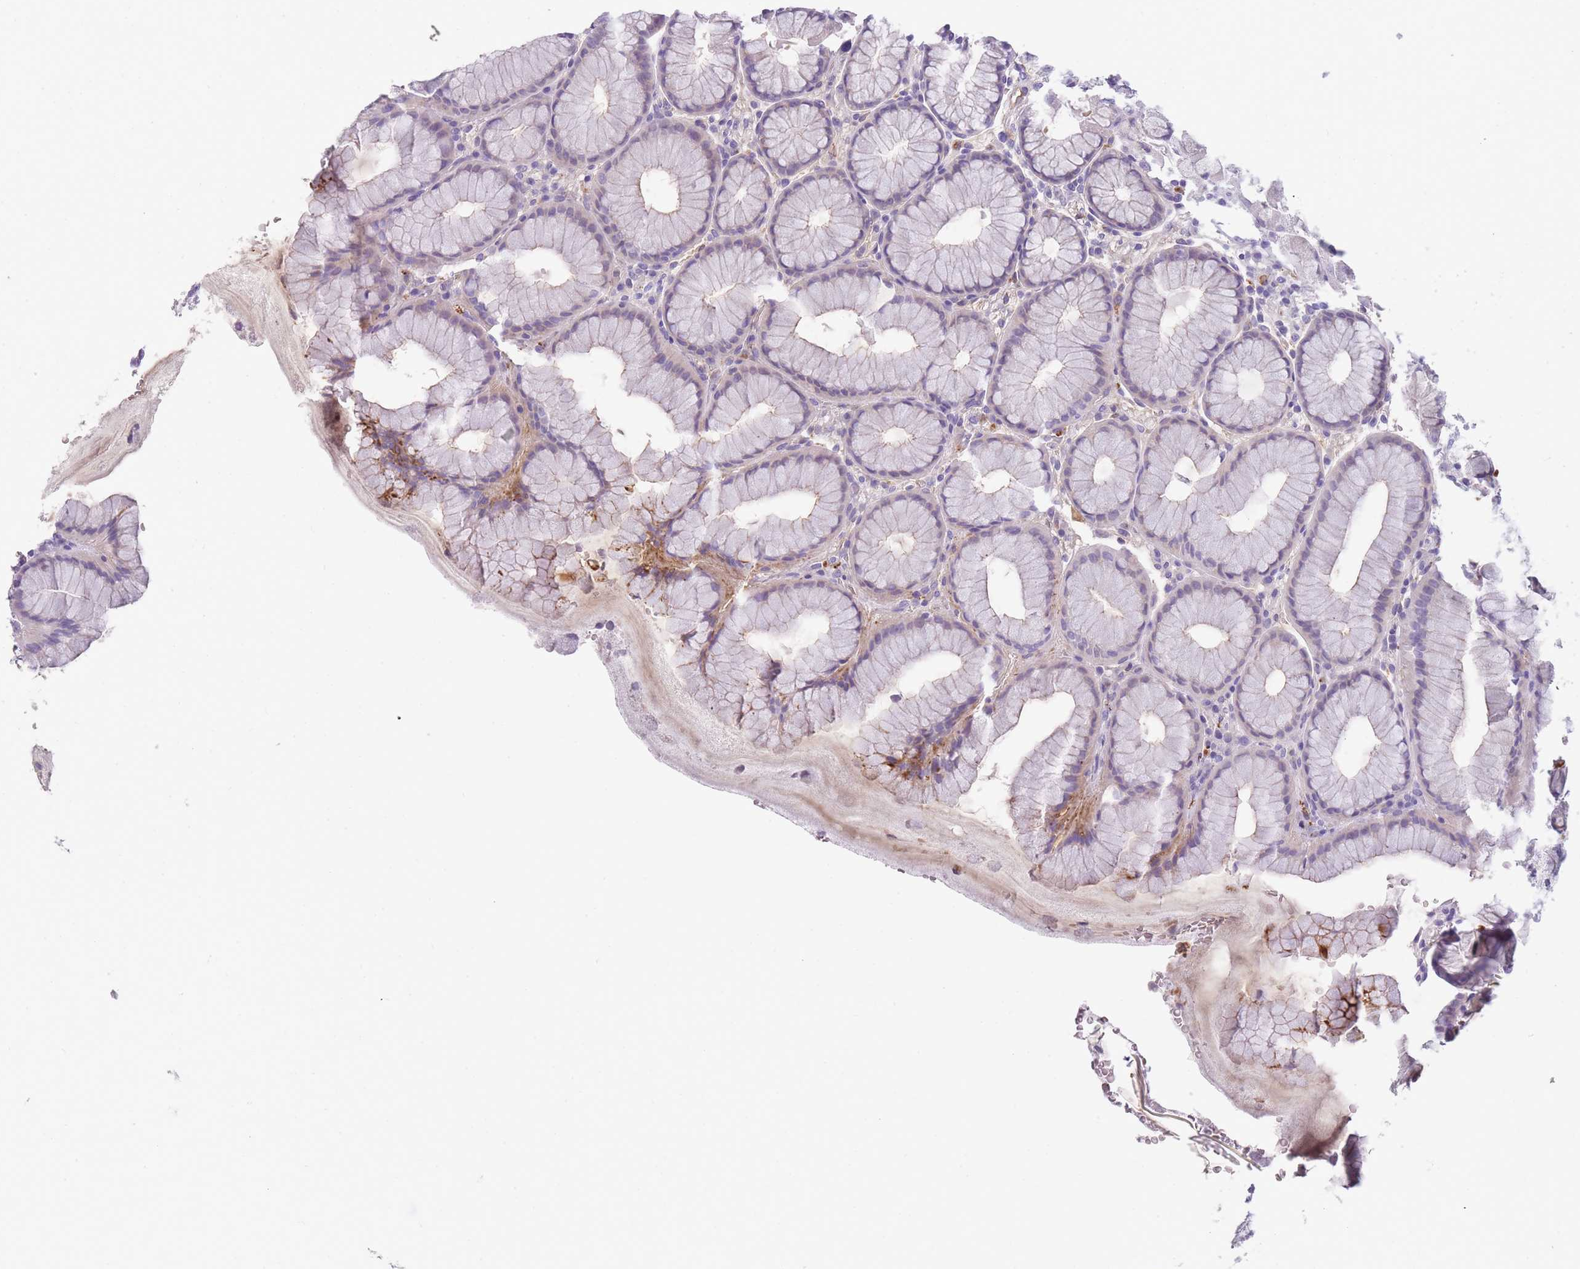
{"staining": {"intensity": "weak", "quantity": "<25%", "location": "cytoplasmic/membranous"}, "tissue": "stomach", "cell_type": "Glandular cells", "image_type": "normal", "snomed": [{"axis": "morphology", "description": "Normal tissue, NOS"}, {"axis": "topography", "description": "Stomach"}], "caption": "IHC micrograph of unremarkable human stomach stained for a protein (brown), which reveals no staining in glandular cells. (Brightfield microscopy of DAB immunohistochemistry at high magnification).", "gene": "GNAT1", "patient": {"sex": "male", "age": 57}}